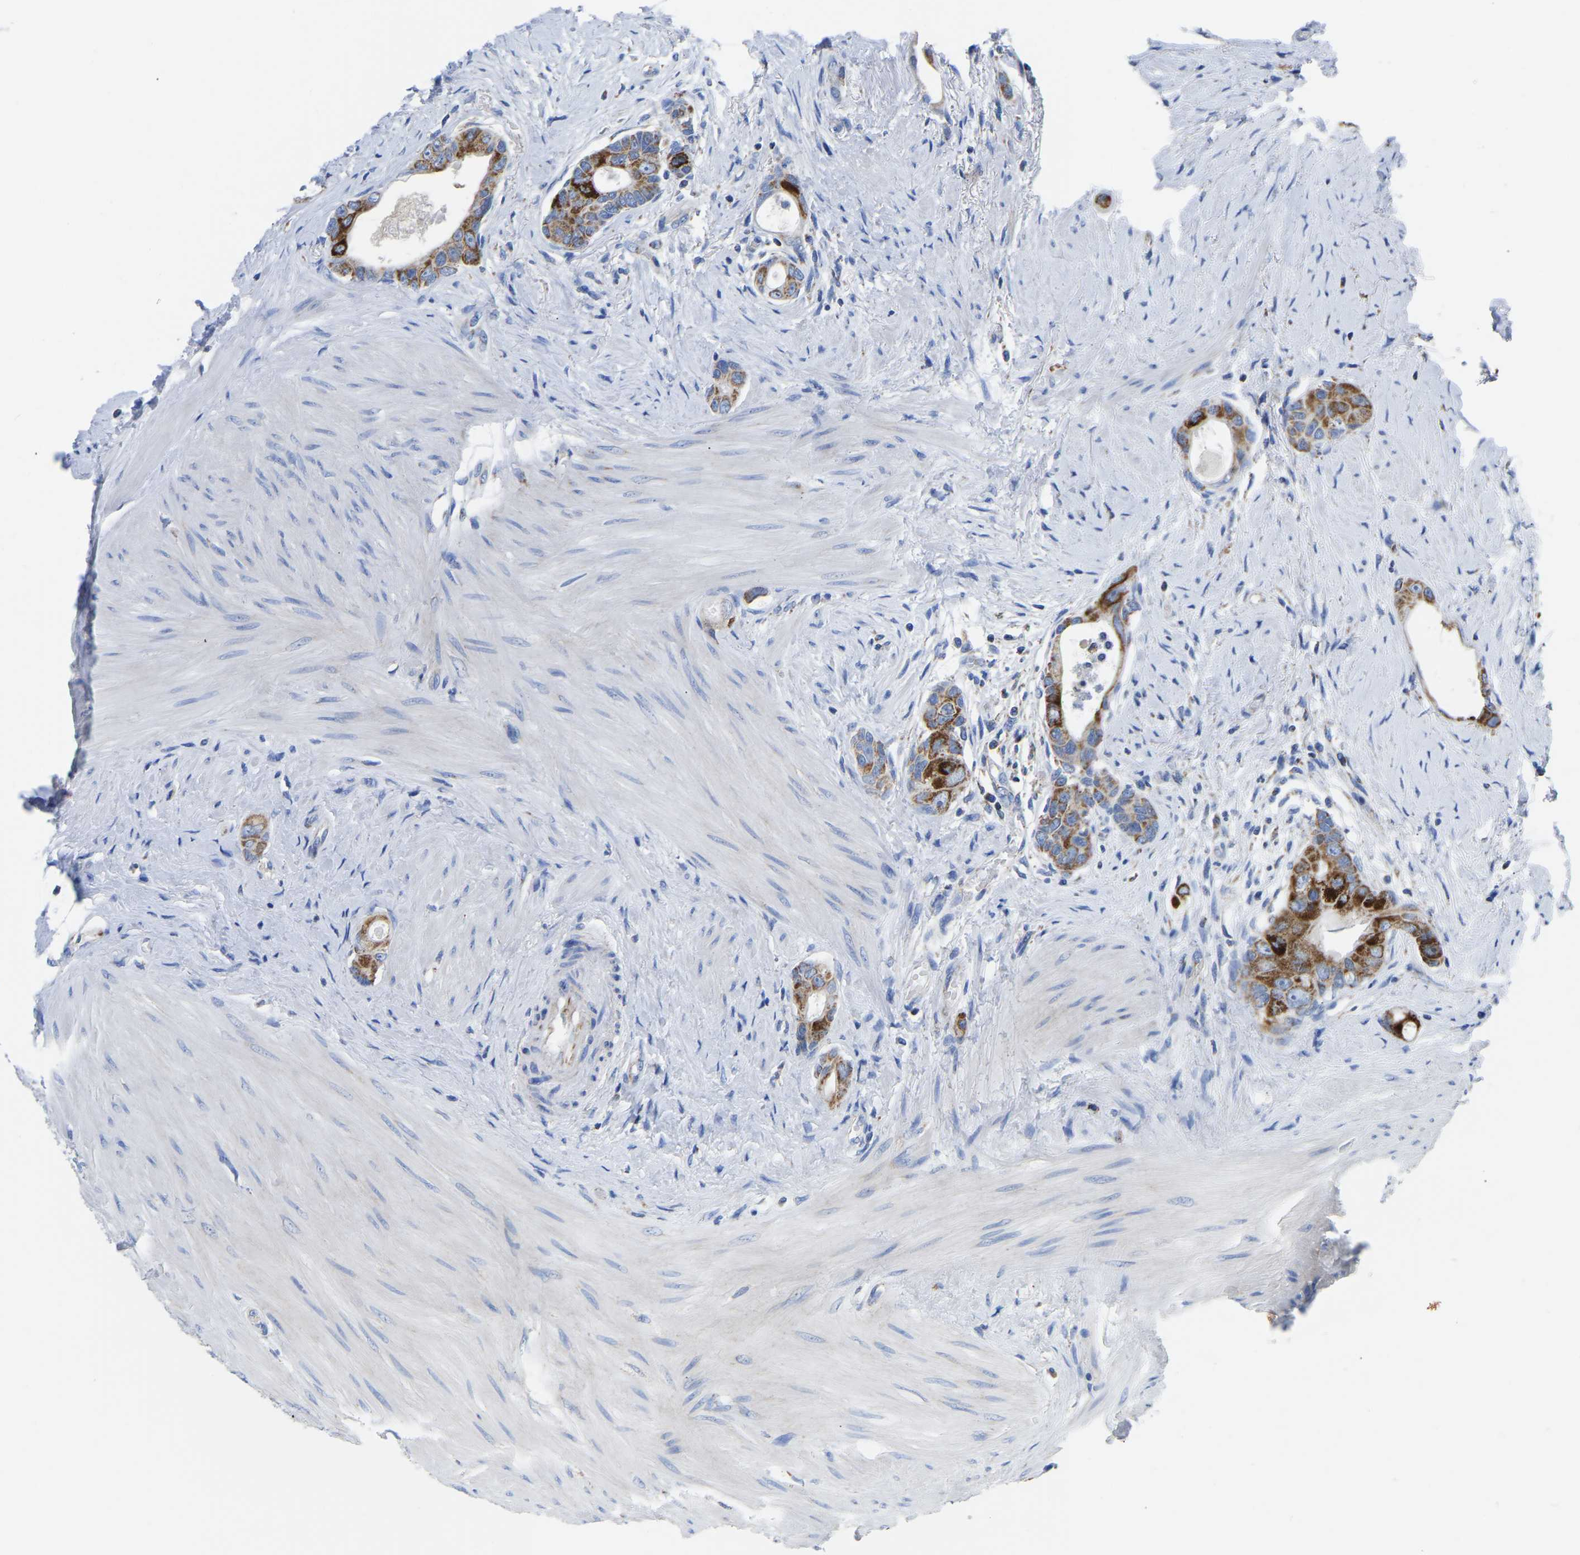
{"staining": {"intensity": "strong", "quantity": ">75%", "location": "cytoplasmic/membranous"}, "tissue": "colorectal cancer", "cell_type": "Tumor cells", "image_type": "cancer", "snomed": [{"axis": "morphology", "description": "Adenocarcinoma, NOS"}, {"axis": "topography", "description": "Rectum"}], "caption": "An image showing strong cytoplasmic/membranous expression in about >75% of tumor cells in adenocarcinoma (colorectal), as visualized by brown immunohistochemical staining.", "gene": "ETFA", "patient": {"sex": "male", "age": 51}}